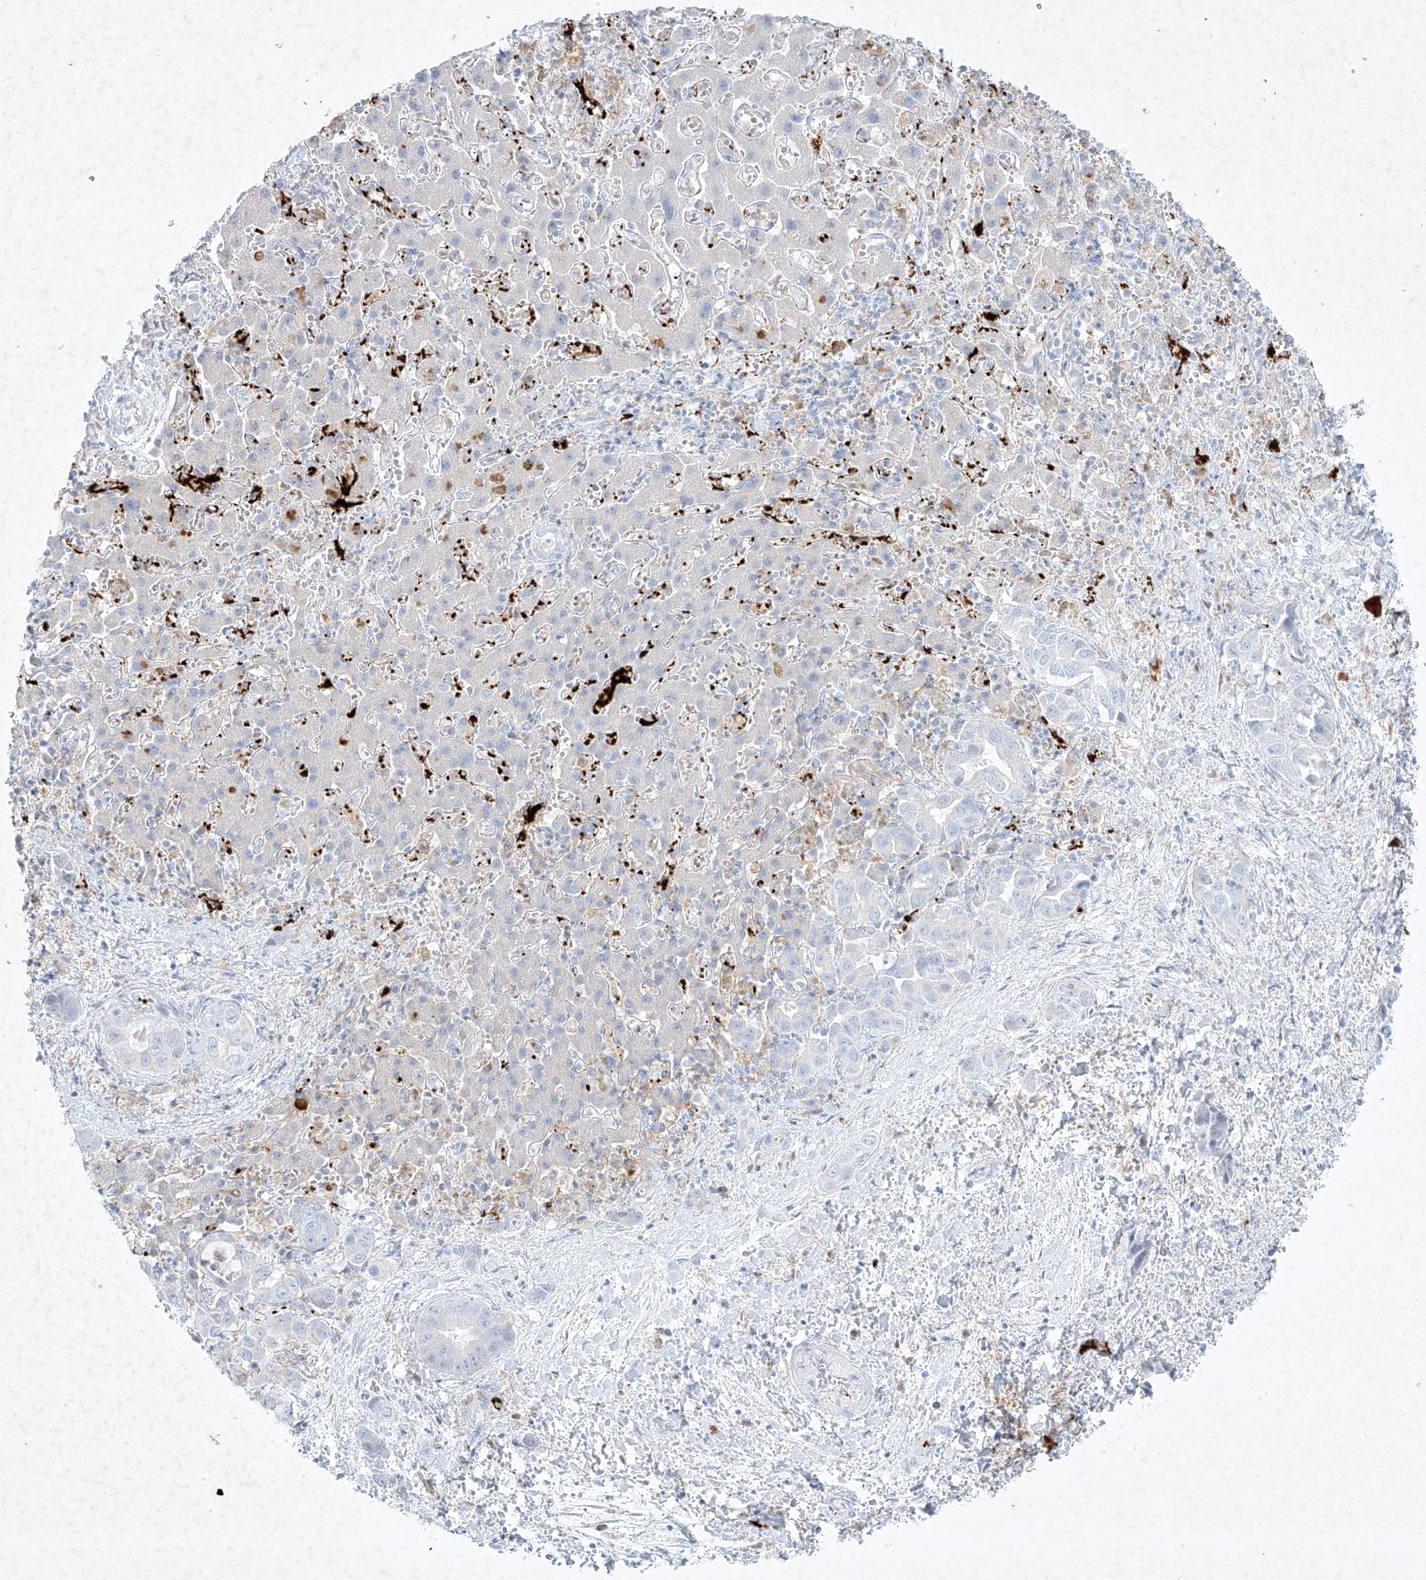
{"staining": {"intensity": "negative", "quantity": "none", "location": "none"}, "tissue": "liver cancer", "cell_type": "Tumor cells", "image_type": "cancer", "snomed": [{"axis": "morphology", "description": "Cholangiocarcinoma"}, {"axis": "topography", "description": "Liver"}], "caption": "DAB immunohistochemical staining of human liver cancer displays no significant expression in tumor cells.", "gene": "PLEK", "patient": {"sex": "female", "age": 52}}